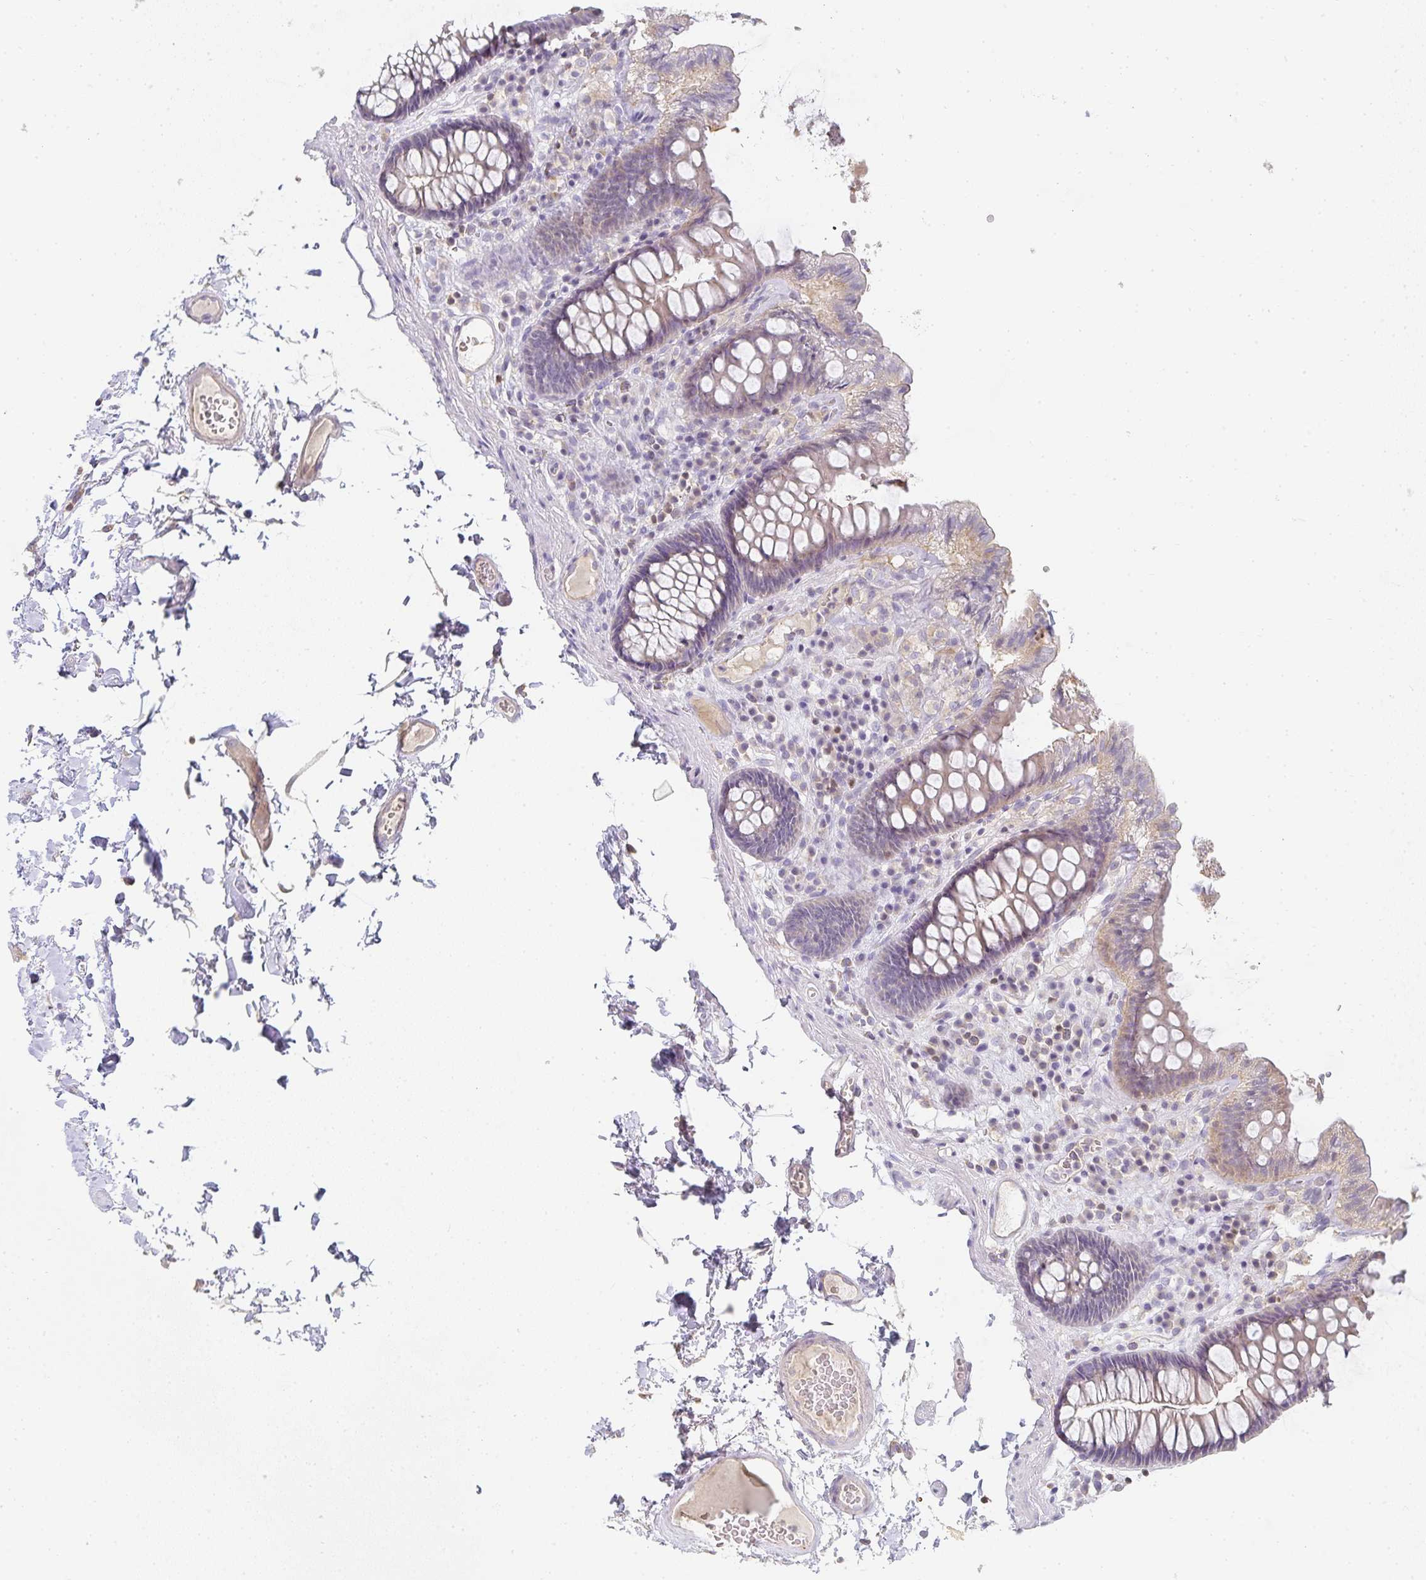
{"staining": {"intensity": "weak", "quantity": "<25%", "location": "cytoplasmic/membranous"}, "tissue": "colon", "cell_type": "Endothelial cells", "image_type": "normal", "snomed": [{"axis": "morphology", "description": "Normal tissue, NOS"}, {"axis": "topography", "description": "Colon"}, {"axis": "topography", "description": "Peripheral nerve tissue"}], "caption": "Endothelial cells show no significant positivity in benign colon. The staining is performed using DAB brown chromogen with nuclei counter-stained in using hematoxylin.", "gene": "GATA3", "patient": {"sex": "male", "age": 84}}